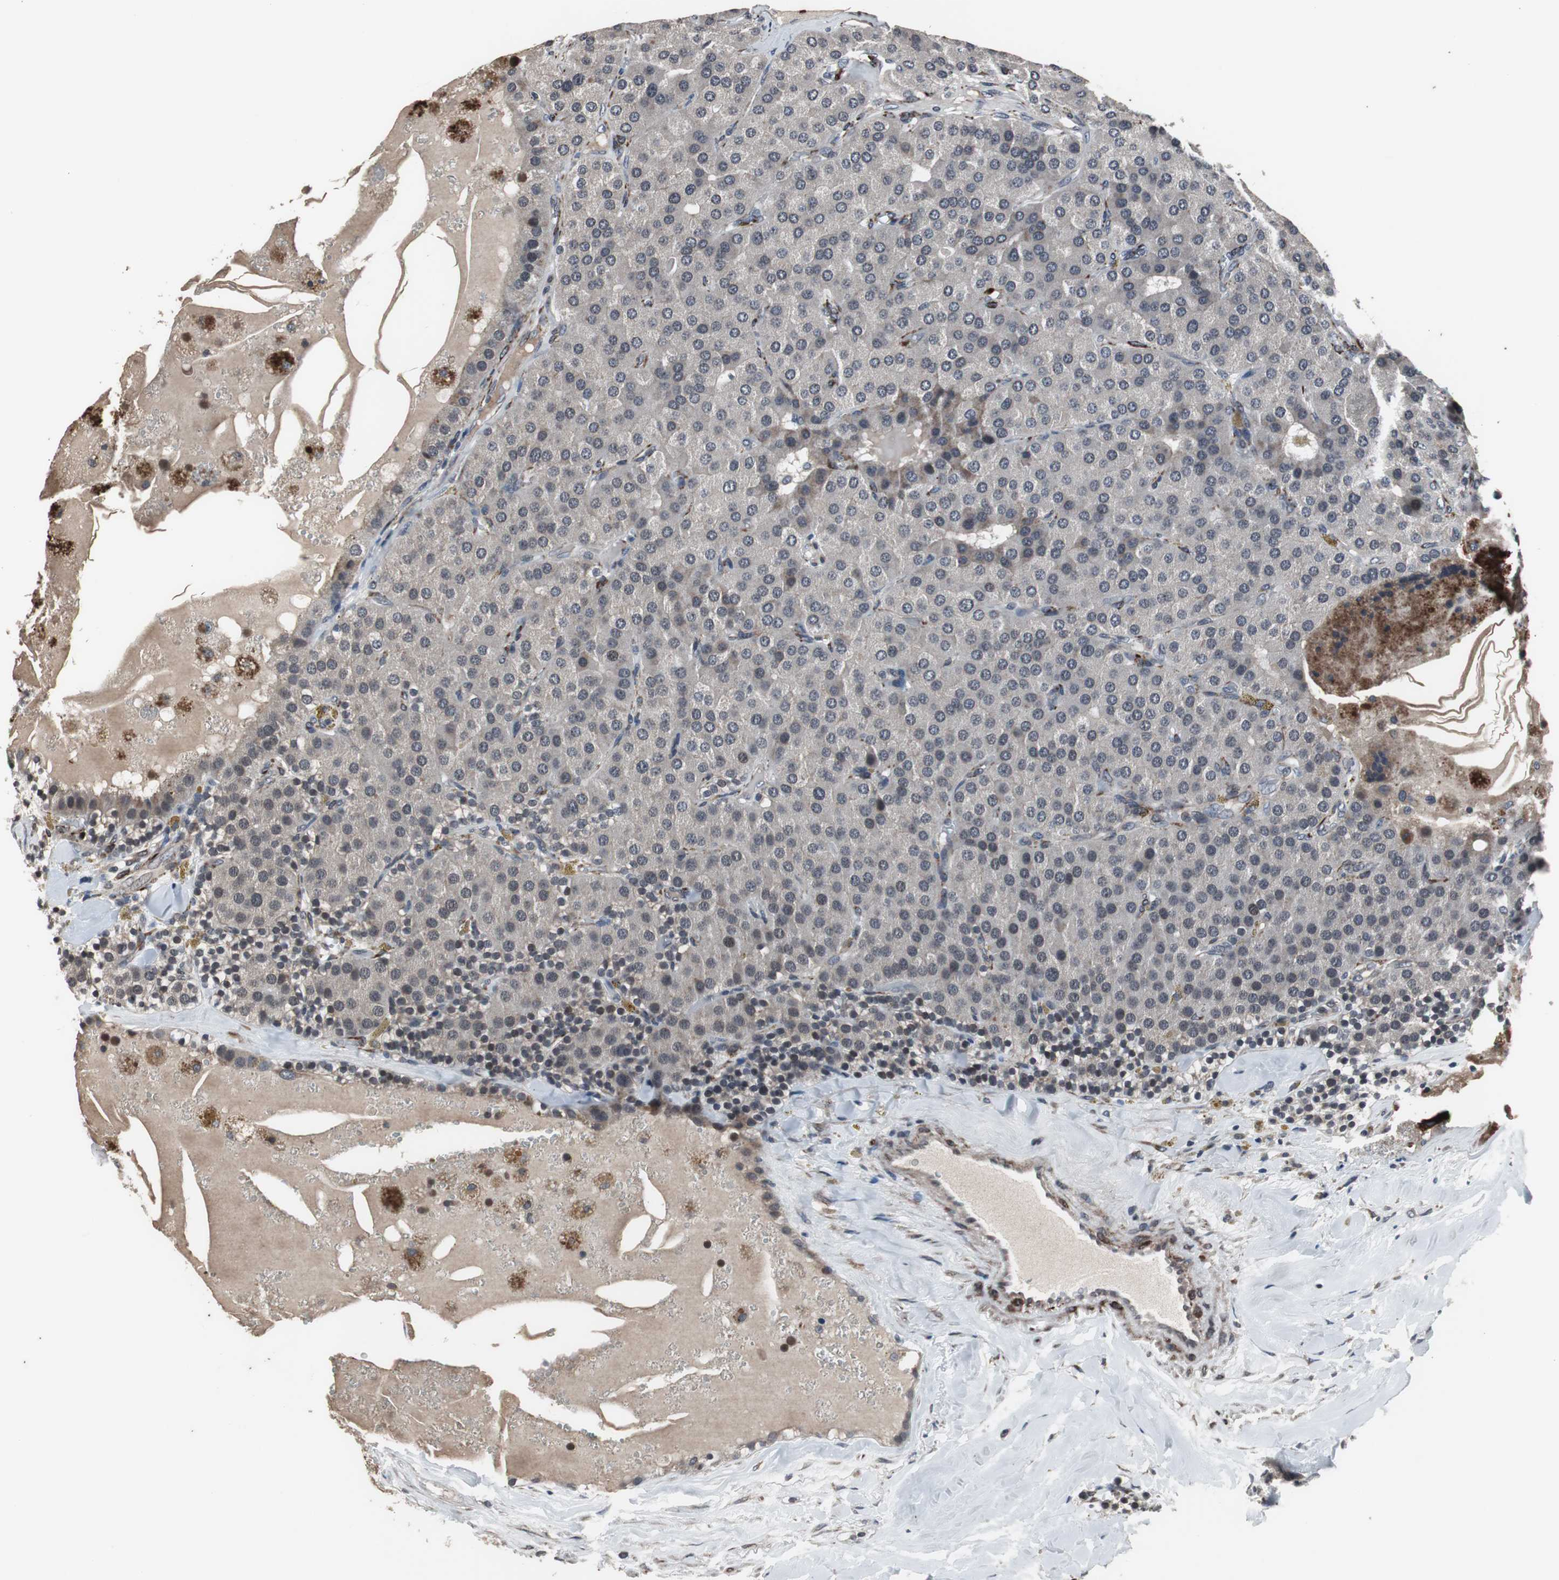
{"staining": {"intensity": "weak", "quantity": "25%-75%", "location": "cytoplasmic/membranous"}, "tissue": "parathyroid gland", "cell_type": "Glandular cells", "image_type": "normal", "snomed": [{"axis": "morphology", "description": "Normal tissue, NOS"}, {"axis": "morphology", "description": "Adenoma, NOS"}, {"axis": "topography", "description": "Parathyroid gland"}], "caption": "Brown immunohistochemical staining in normal parathyroid gland demonstrates weak cytoplasmic/membranous positivity in about 25%-75% of glandular cells.", "gene": "CRADD", "patient": {"sex": "female", "age": 86}}